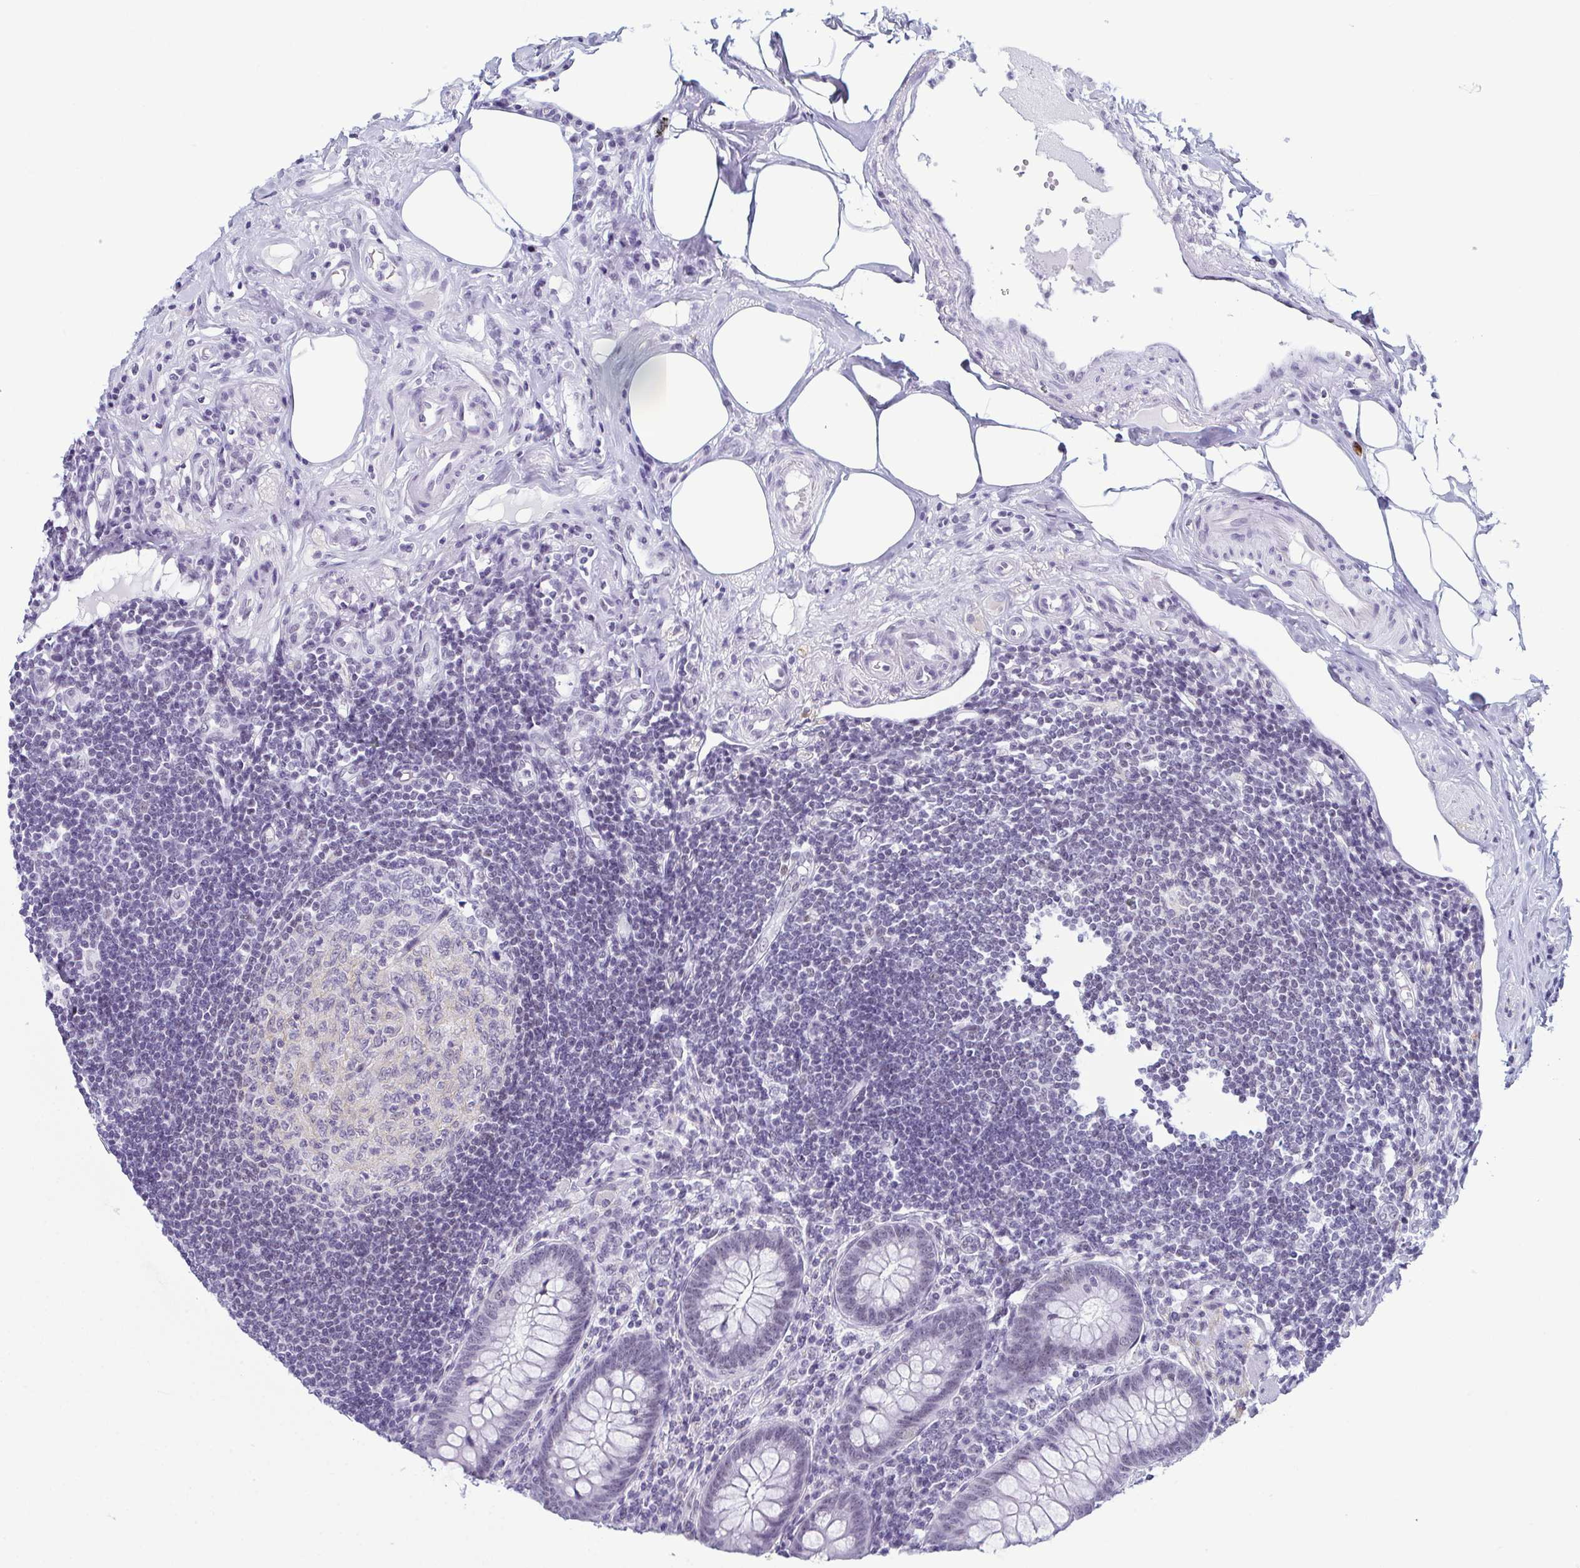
{"staining": {"intensity": "moderate", "quantity": "<25%", "location": "nuclear"}, "tissue": "appendix", "cell_type": "Glandular cells", "image_type": "normal", "snomed": [{"axis": "morphology", "description": "Normal tissue, NOS"}, {"axis": "topography", "description": "Appendix"}], "caption": "Protein staining reveals moderate nuclear expression in about <25% of glandular cells in normal appendix.", "gene": "RBM7", "patient": {"sex": "female", "age": 57}}